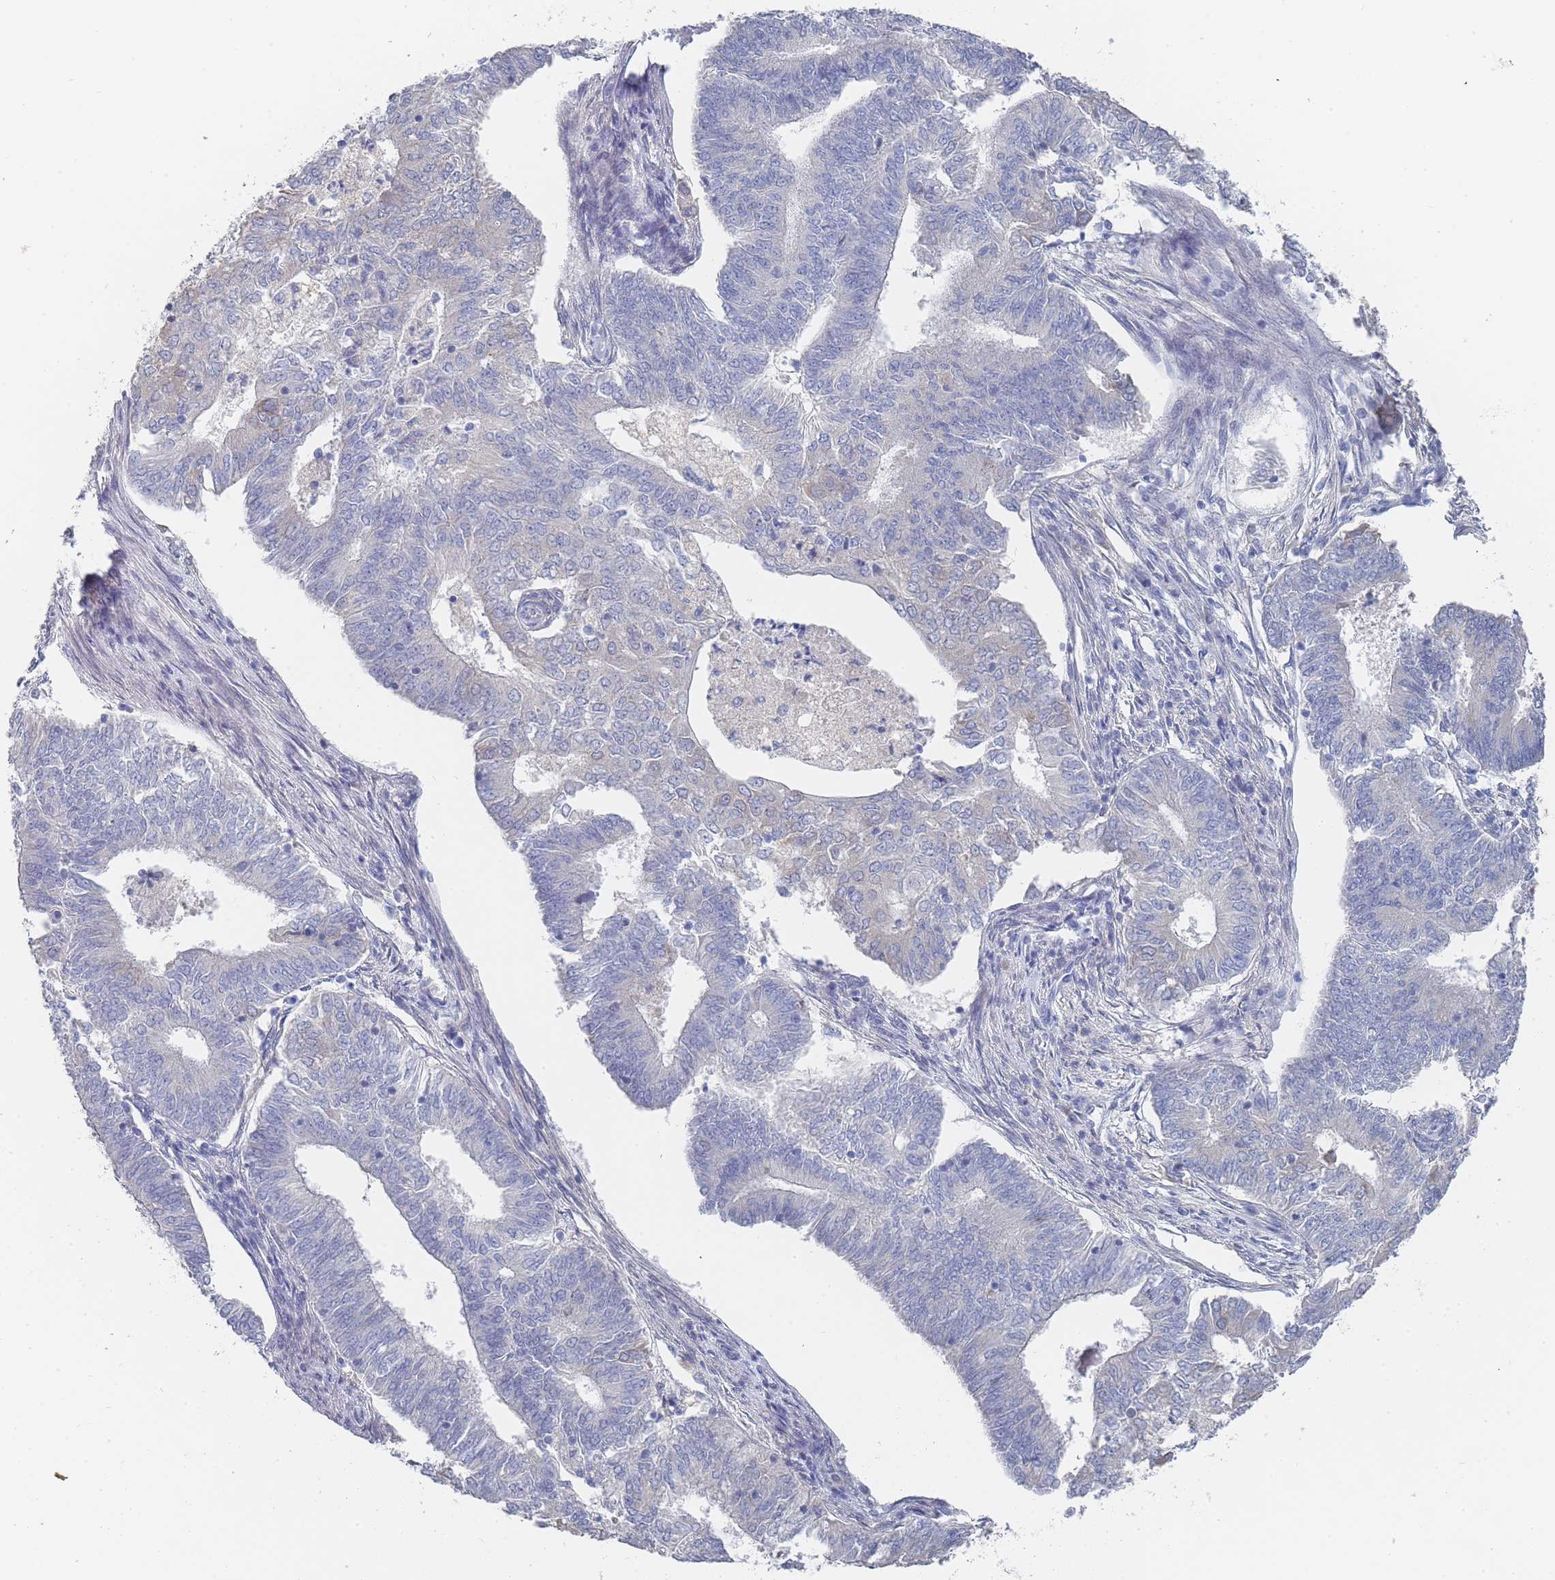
{"staining": {"intensity": "negative", "quantity": "none", "location": "none"}, "tissue": "endometrial cancer", "cell_type": "Tumor cells", "image_type": "cancer", "snomed": [{"axis": "morphology", "description": "Adenocarcinoma, NOS"}, {"axis": "topography", "description": "Endometrium"}], "caption": "IHC photomicrograph of adenocarcinoma (endometrial) stained for a protein (brown), which shows no staining in tumor cells. Nuclei are stained in blue.", "gene": "ACAD11", "patient": {"sex": "female", "age": 62}}